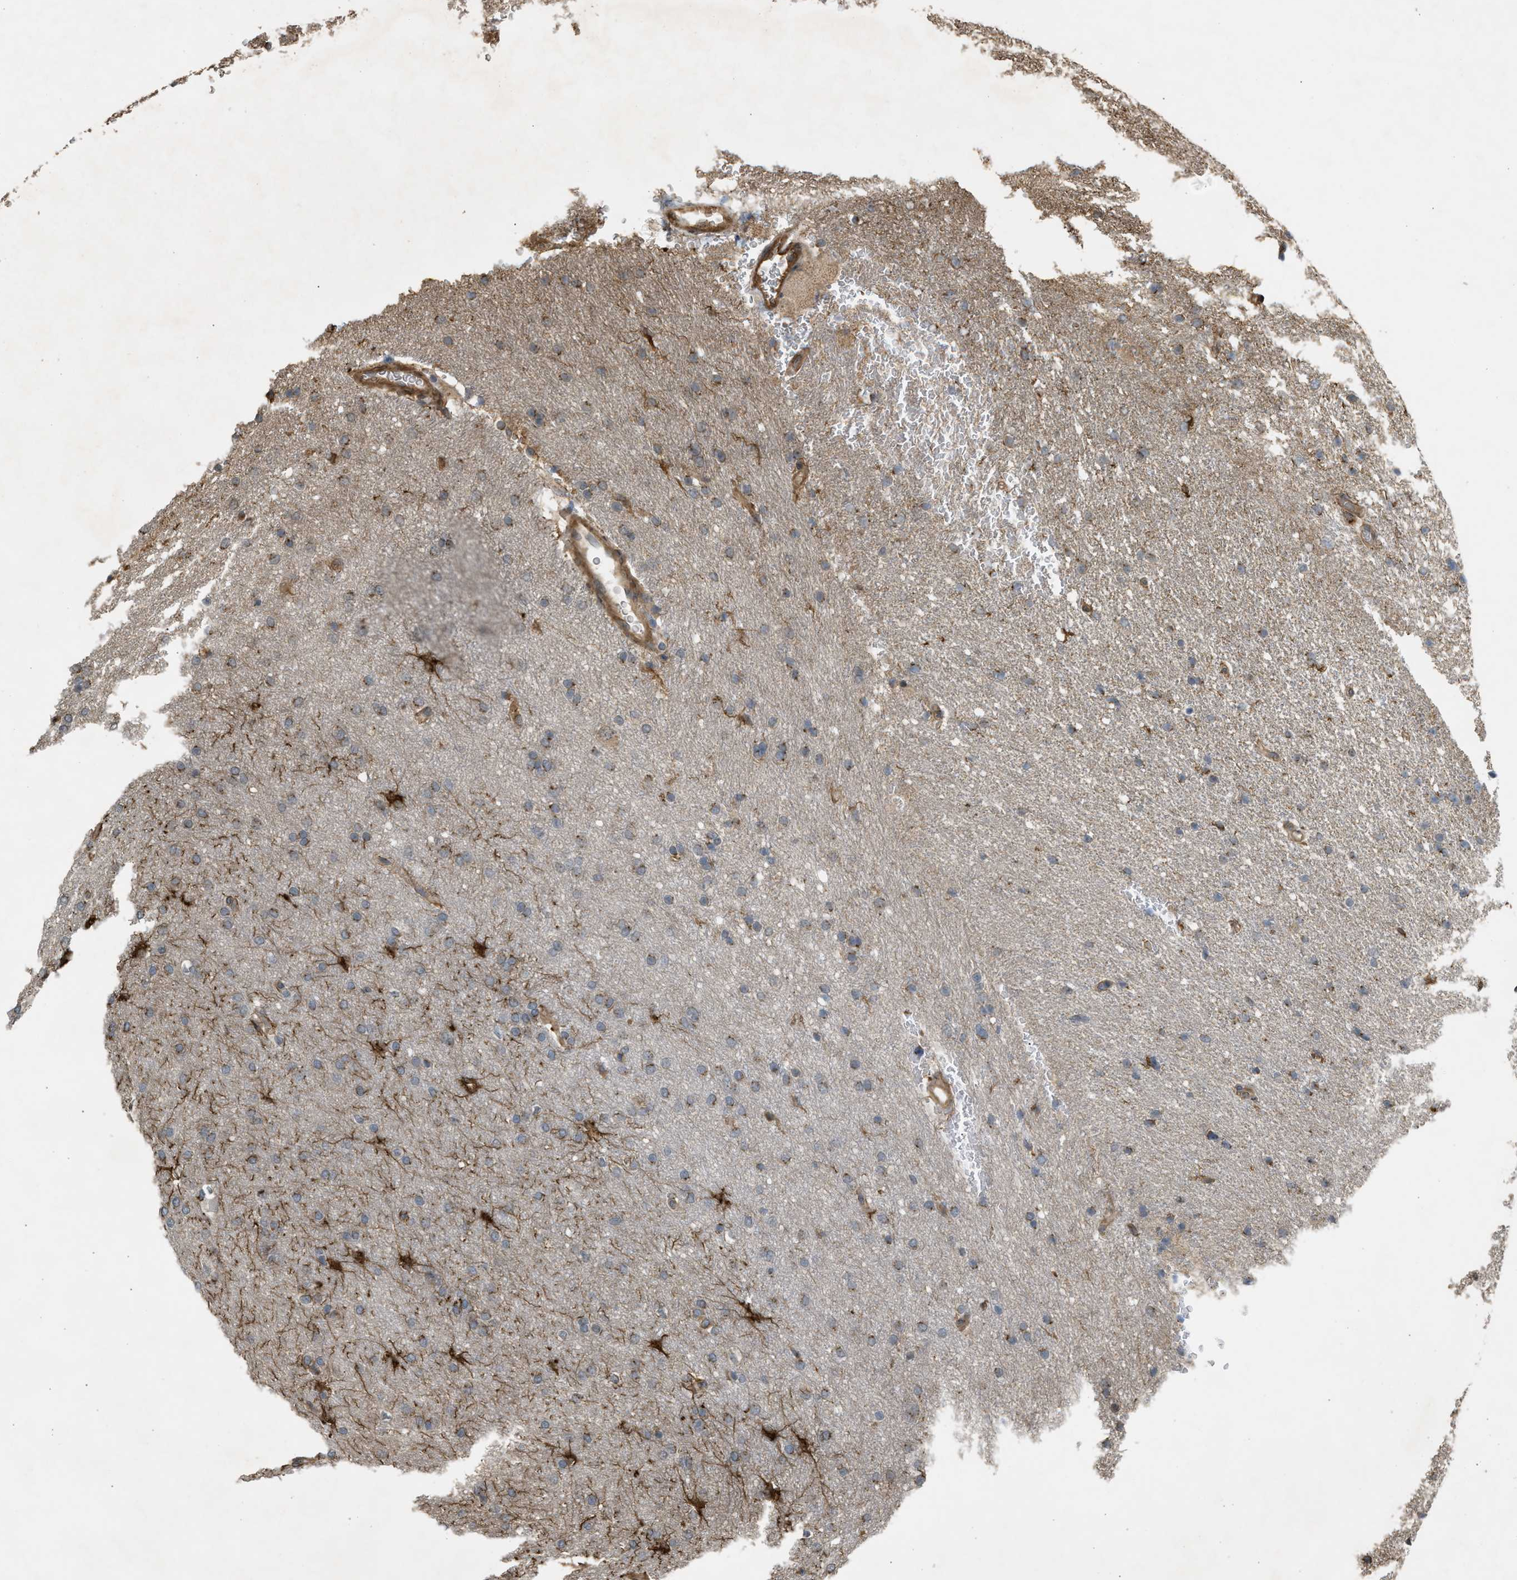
{"staining": {"intensity": "weak", "quantity": "25%-75%", "location": "cytoplasmic/membranous"}, "tissue": "glioma", "cell_type": "Tumor cells", "image_type": "cancer", "snomed": [{"axis": "morphology", "description": "Glioma, malignant, Low grade"}, {"axis": "topography", "description": "Brain"}], "caption": "A brown stain highlights weak cytoplasmic/membranous staining of a protein in malignant glioma (low-grade) tumor cells.", "gene": "BAG3", "patient": {"sex": "female", "age": 37}}